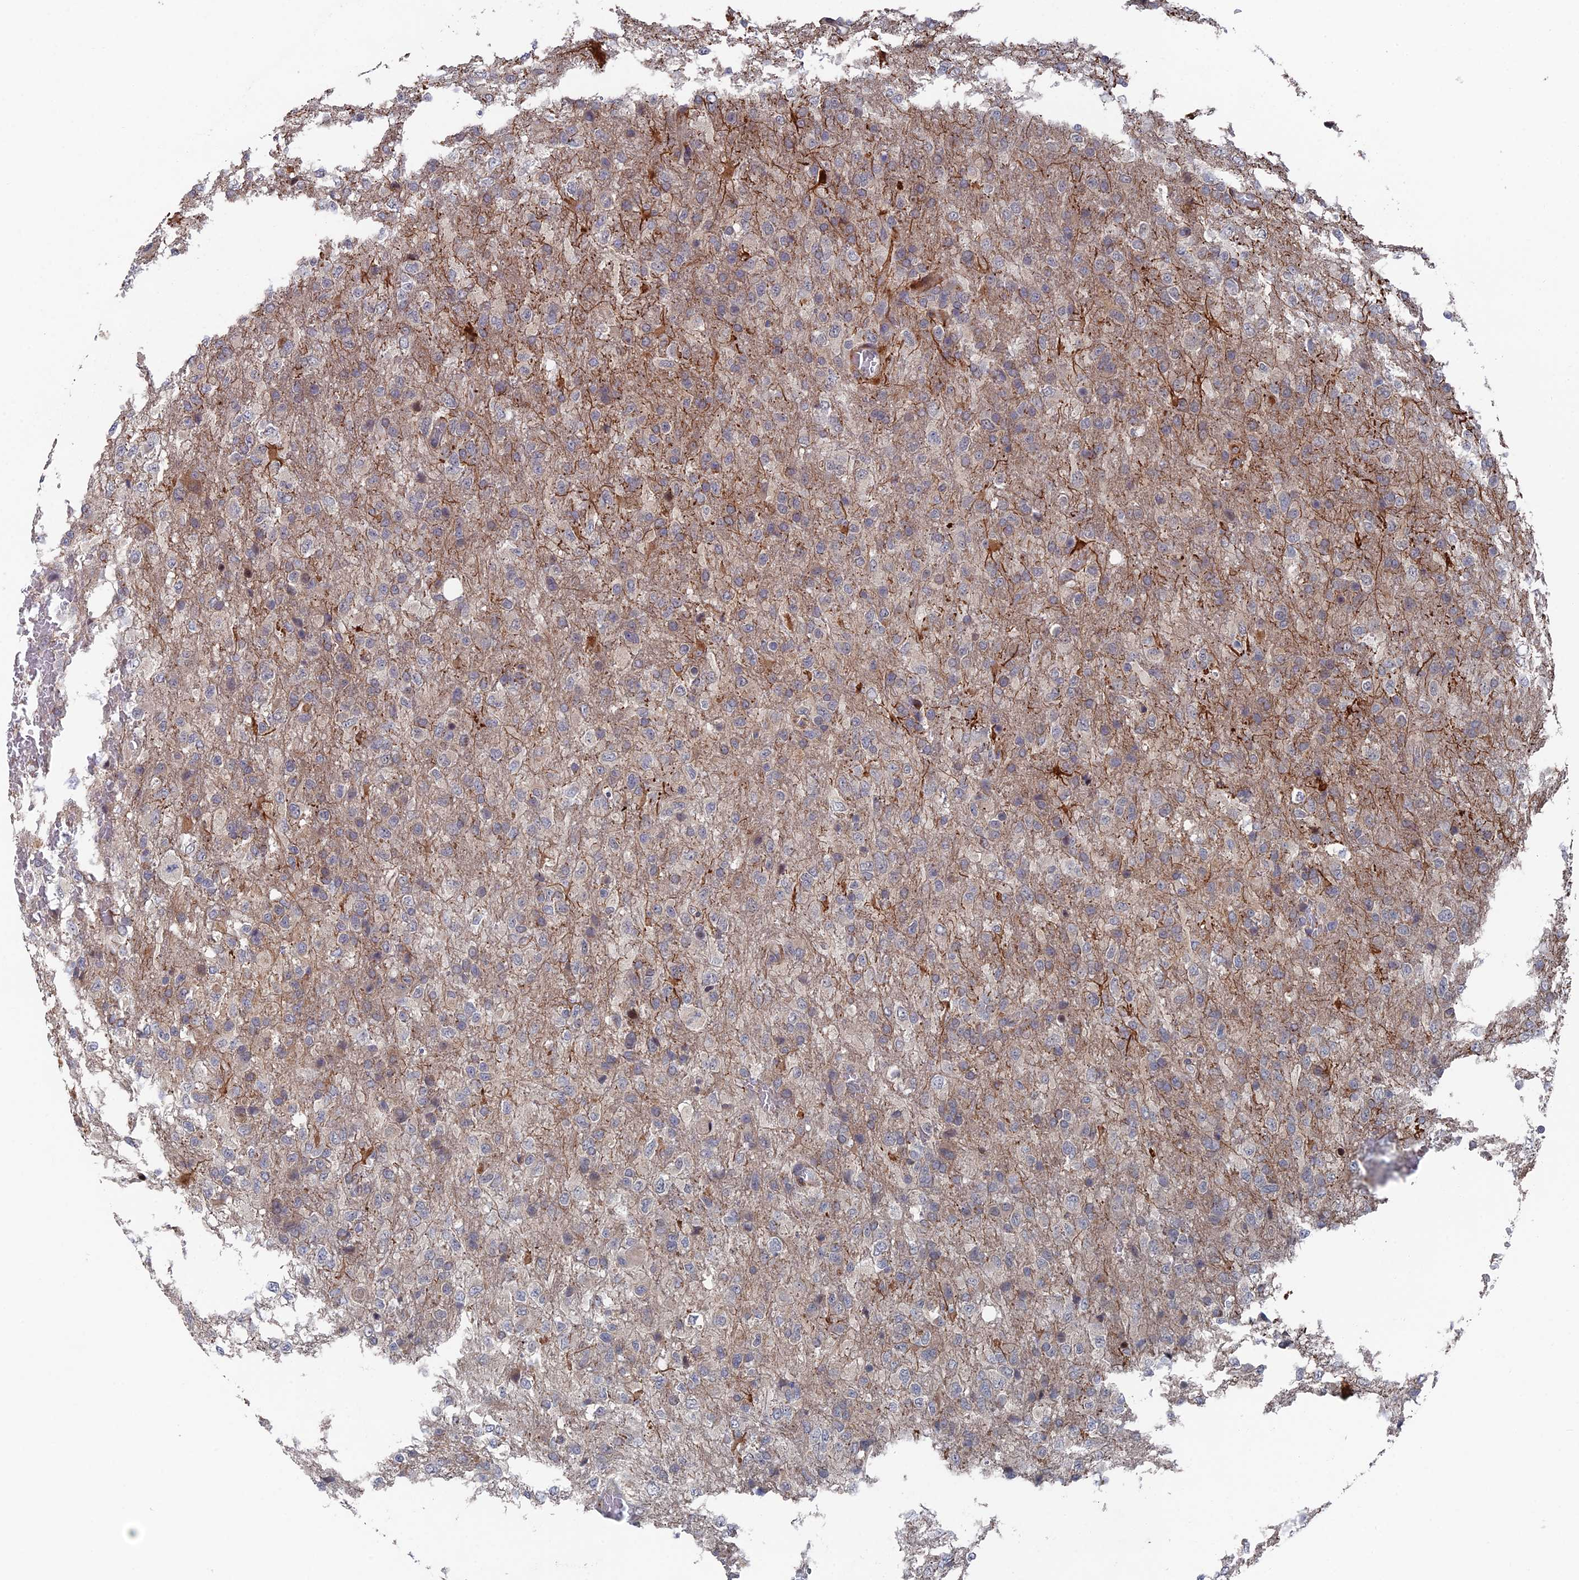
{"staining": {"intensity": "moderate", "quantity": "<25%", "location": "cytoplasmic/membranous"}, "tissue": "glioma", "cell_type": "Tumor cells", "image_type": "cancer", "snomed": [{"axis": "morphology", "description": "Glioma, malignant, High grade"}, {"axis": "topography", "description": "Brain"}], "caption": "Immunohistochemical staining of malignant glioma (high-grade) demonstrates low levels of moderate cytoplasmic/membranous protein staining in approximately <25% of tumor cells.", "gene": "GTF2IRD1", "patient": {"sex": "female", "age": 74}}